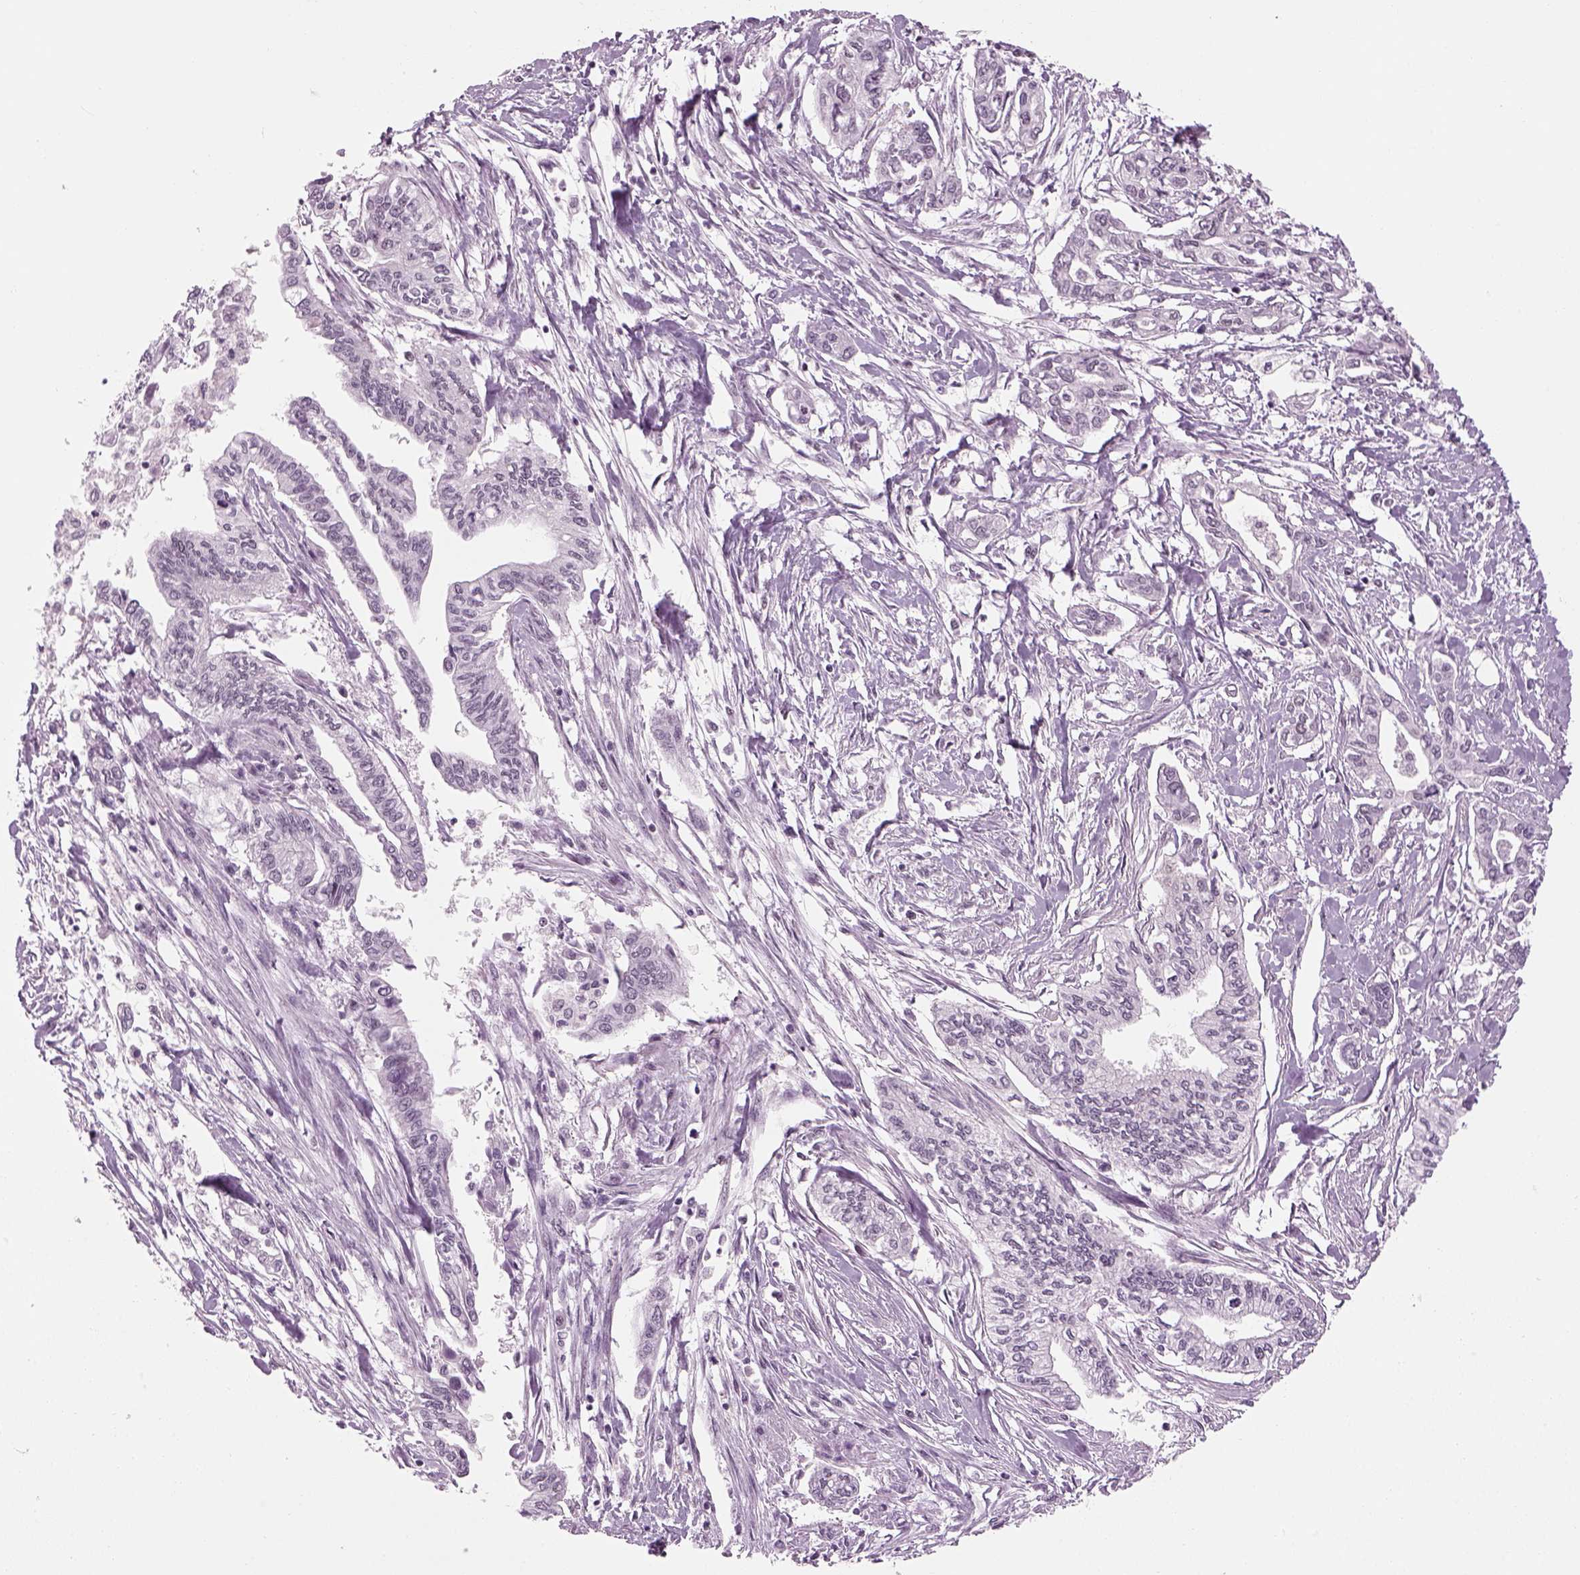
{"staining": {"intensity": "negative", "quantity": "none", "location": "none"}, "tissue": "pancreatic cancer", "cell_type": "Tumor cells", "image_type": "cancer", "snomed": [{"axis": "morphology", "description": "Adenocarcinoma, NOS"}, {"axis": "topography", "description": "Pancreas"}], "caption": "A high-resolution micrograph shows IHC staining of pancreatic cancer (adenocarcinoma), which reveals no significant staining in tumor cells. (DAB (3,3'-diaminobenzidine) immunohistochemistry with hematoxylin counter stain).", "gene": "KCNG2", "patient": {"sex": "male", "age": 60}}